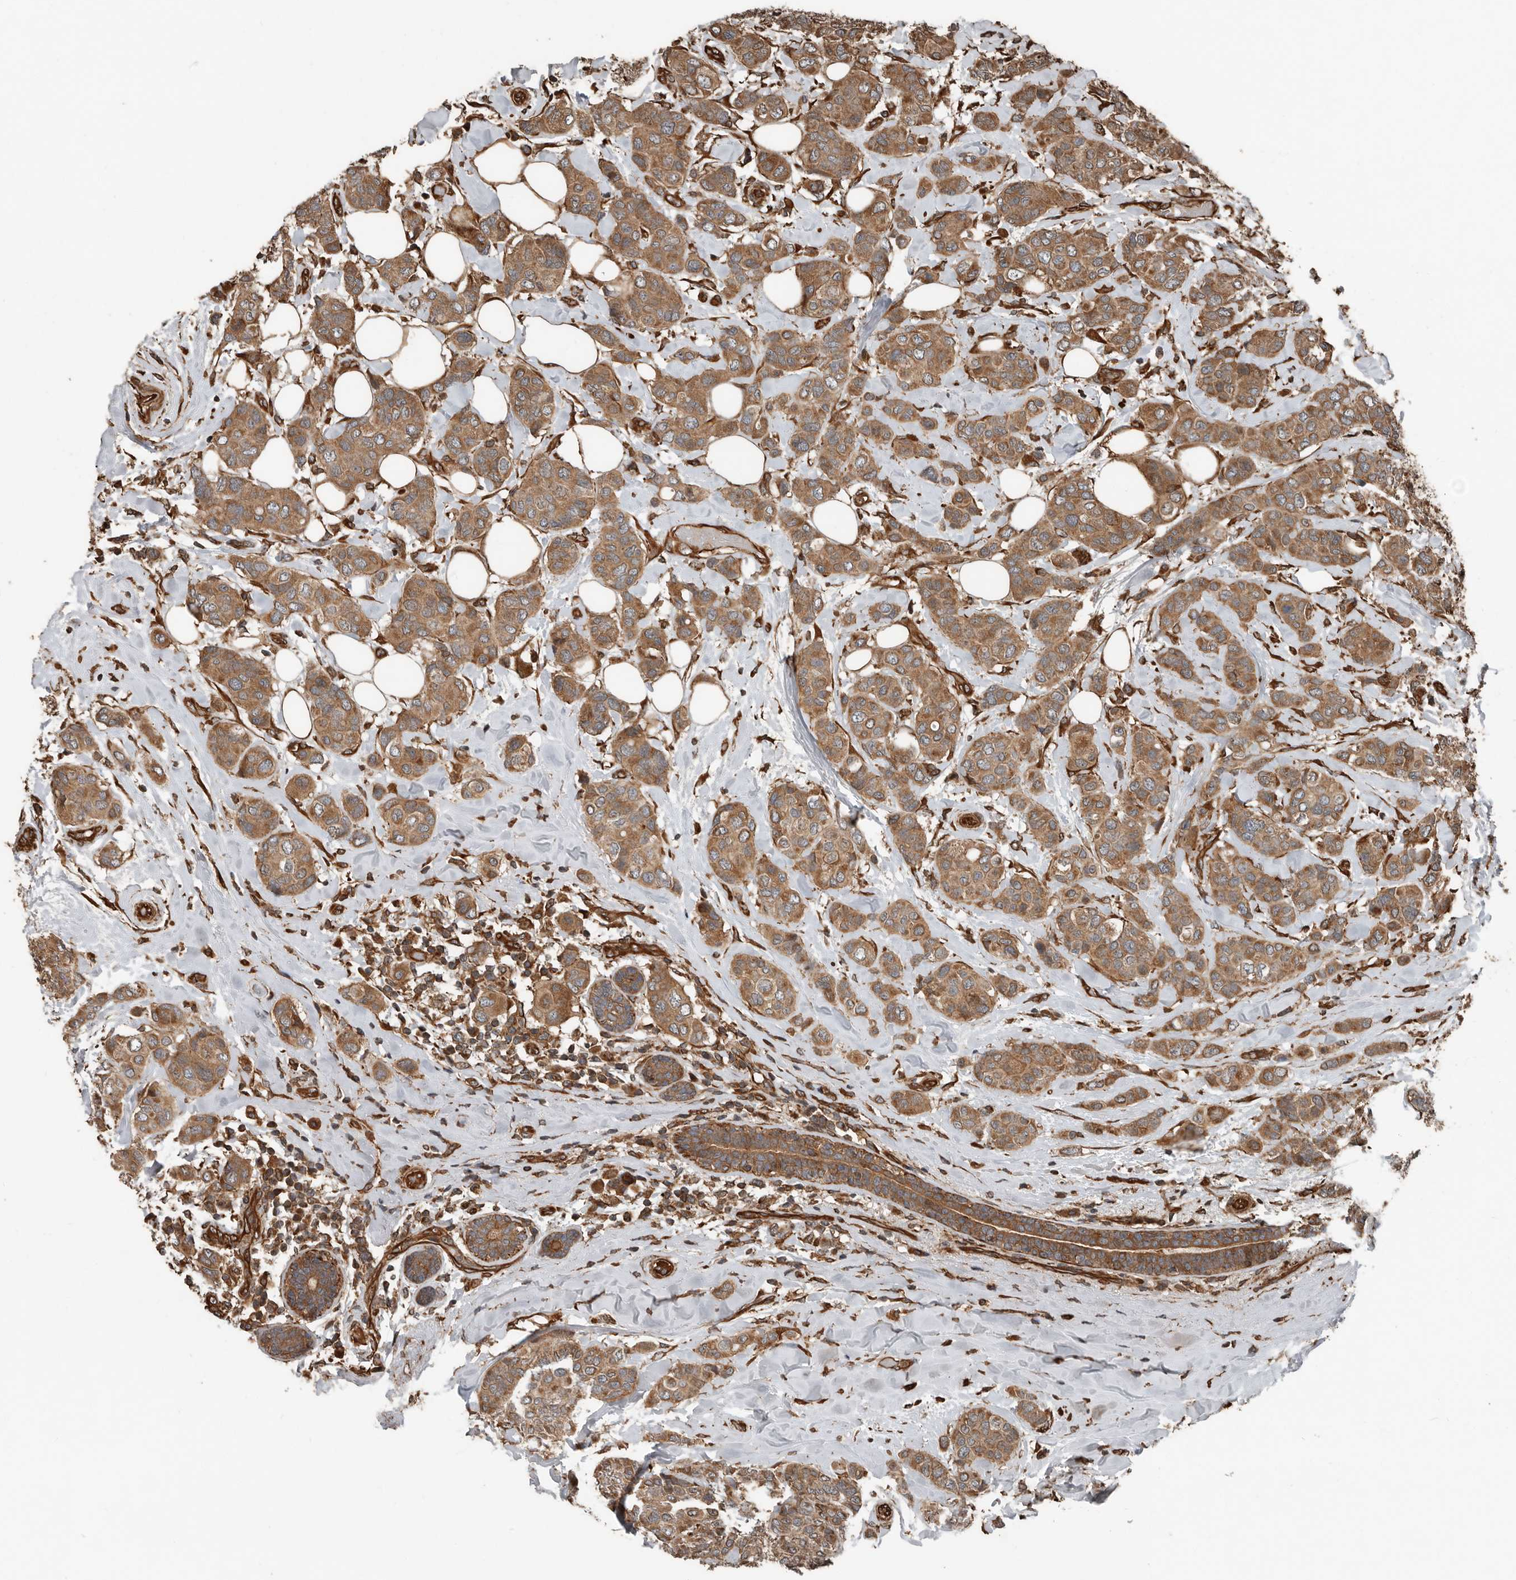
{"staining": {"intensity": "moderate", "quantity": ">75%", "location": "cytoplasmic/membranous"}, "tissue": "breast cancer", "cell_type": "Tumor cells", "image_type": "cancer", "snomed": [{"axis": "morphology", "description": "Lobular carcinoma"}, {"axis": "topography", "description": "Breast"}], "caption": "Immunohistochemistry (IHC) histopathology image of human breast cancer (lobular carcinoma) stained for a protein (brown), which exhibits medium levels of moderate cytoplasmic/membranous expression in about >75% of tumor cells.", "gene": "YOD1", "patient": {"sex": "female", "age": 51}}